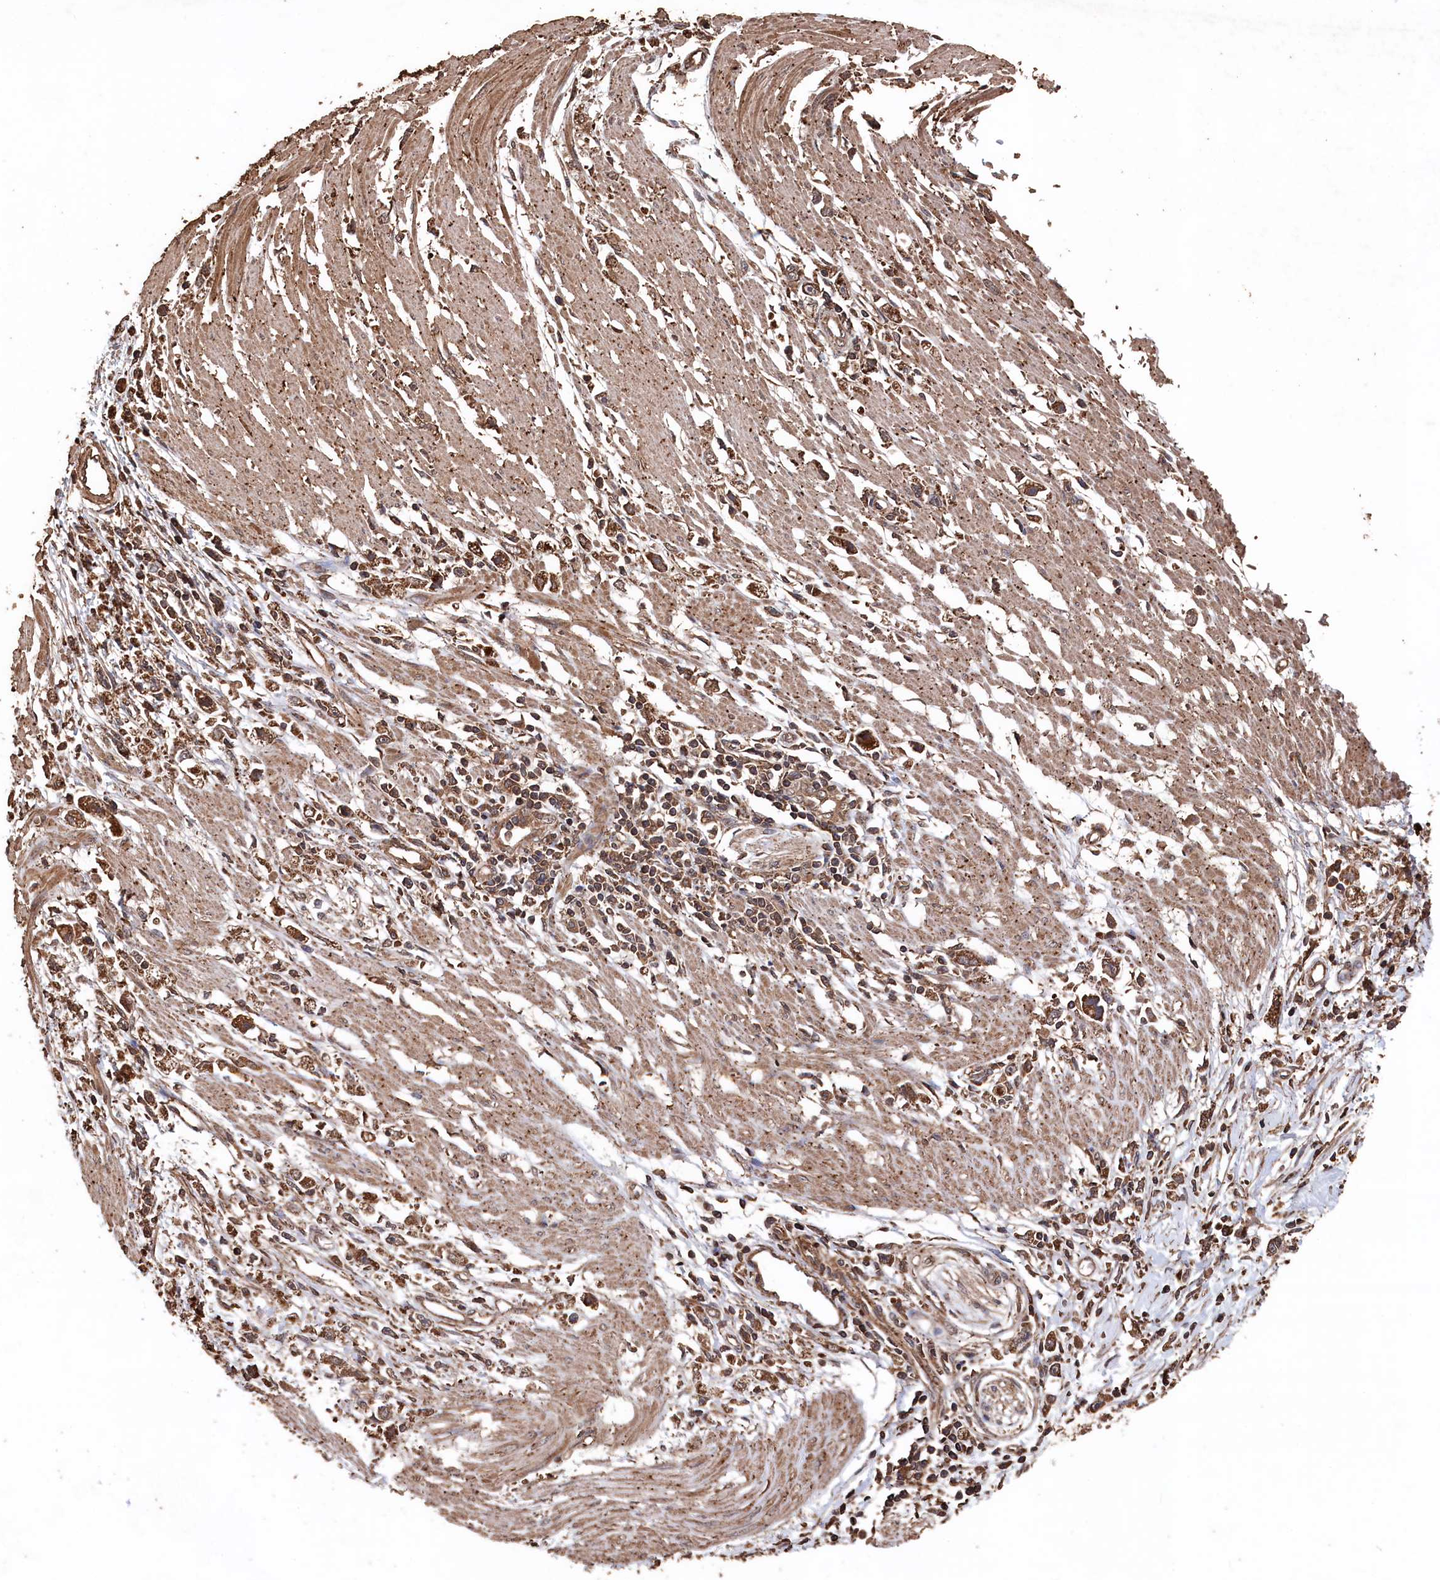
{"staining": {"intensity": "moderate", "quantity": ">75%", "location": "cytoplasmic/membranous"}, "tissue": "stomach cancer", "cell_type": "Tumor cells", "image_type": "cancer", "snomed": [{"axis": "morphology", "description": "Adenocarcinoma, NOS"}, {"axis": "topography", "description": "Stomach"}], "caption": "Approximately >75% of tumor cells in stomach cancer show moderate cytoplasmic/membranous protein expression as visualized by brown immunohistochemical staining.", "gene": "SNX33", "patient": {"sex": "female", "age": 59}}